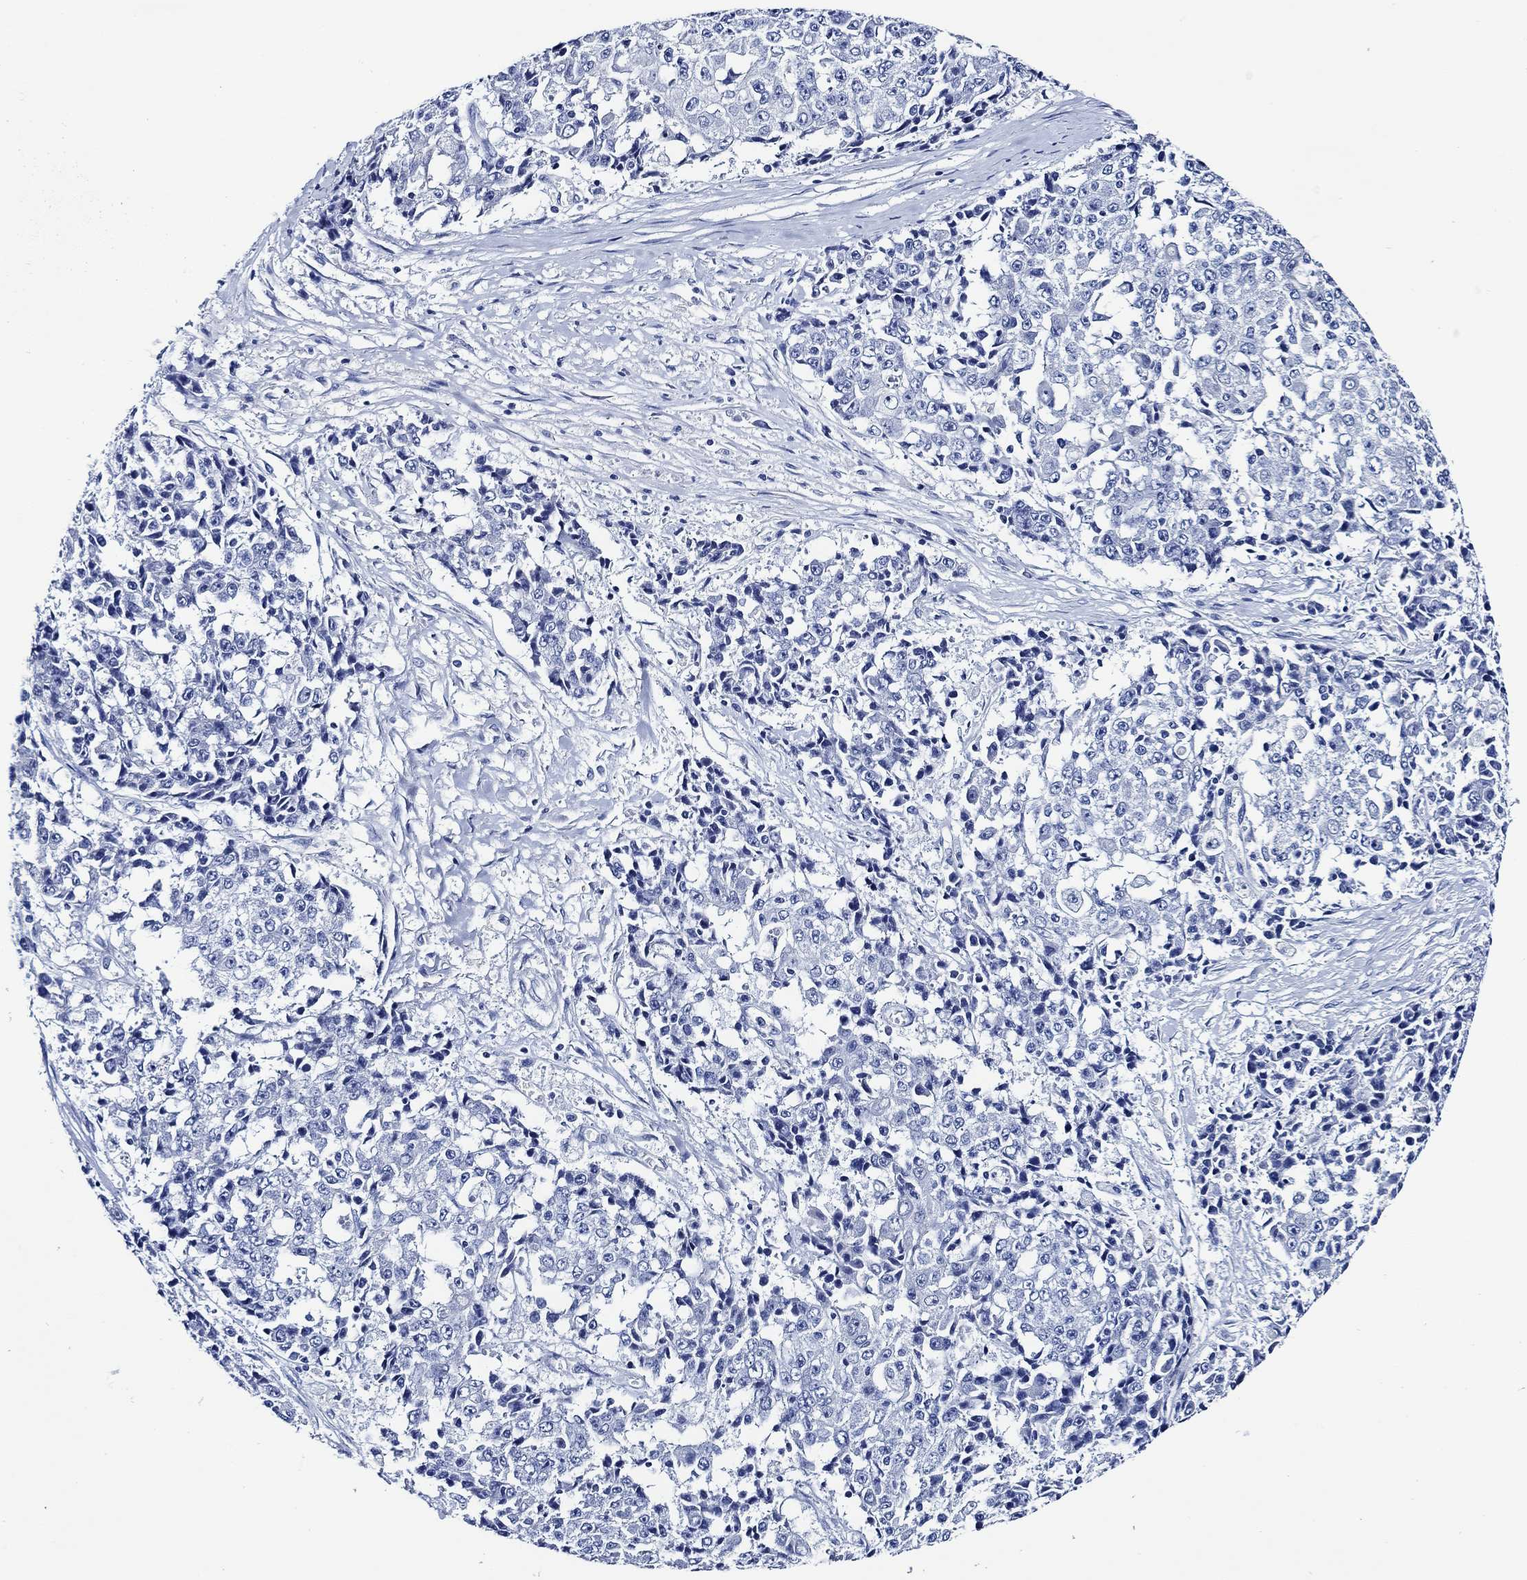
{"staining": {"intensity": "negative", "quantity": "none", "location": "none"}, "tissue": "ovarian cancer", "cell_type": "Tumor cells", "image_type": "cancer", "snomed": [{"axis": "morphology", "description": "Carcinoma, endometroid"}, {"axis": "topography", "description": "Ovary"}], "caption": "DAB immunohistochemical staining of ovarian endometroid carcinoma reveals no significant positivity in tumor cells.", "gene": "WDR62", "patient": {"sex": "female", "age": 42}}